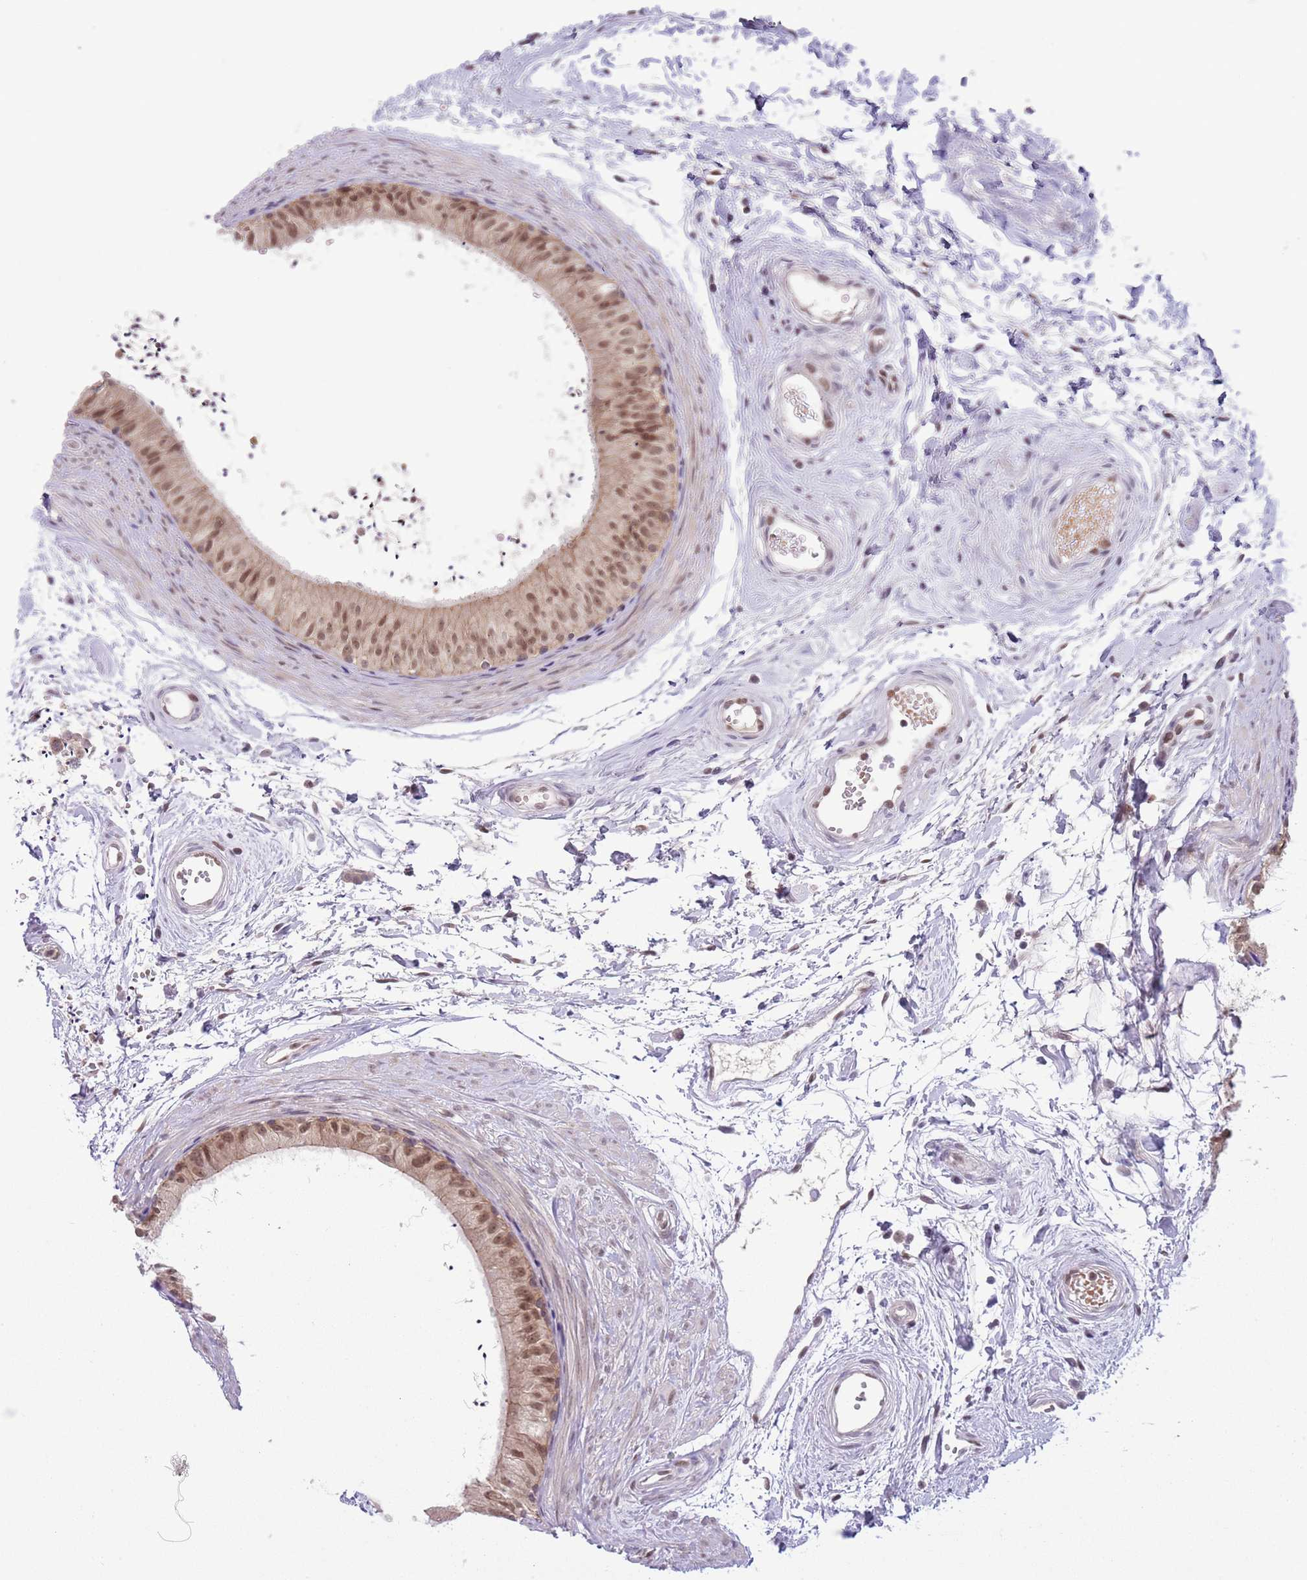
{"staining": {"intensity": "moderate", "quantity": ">75%", "location": "cytoplasmic/membranous,nuclear"}, "tissue": "epididymis", "cell_type": "Glandular cells", "image_type": "normal", "snomed": [{"axis": "morphology", "description": "Normal tissue, NOS"}, {"axis": "topography", "description": "Epididymis"}], "caption": "Epididymis stained for a protein (brown) exhibits moderate cytoplasmic/membranous,nuclear positive staining in approximately >75% of glandular cells.", "gene": "TM2D1", "patient": {"sex": "male", "age": 56}}